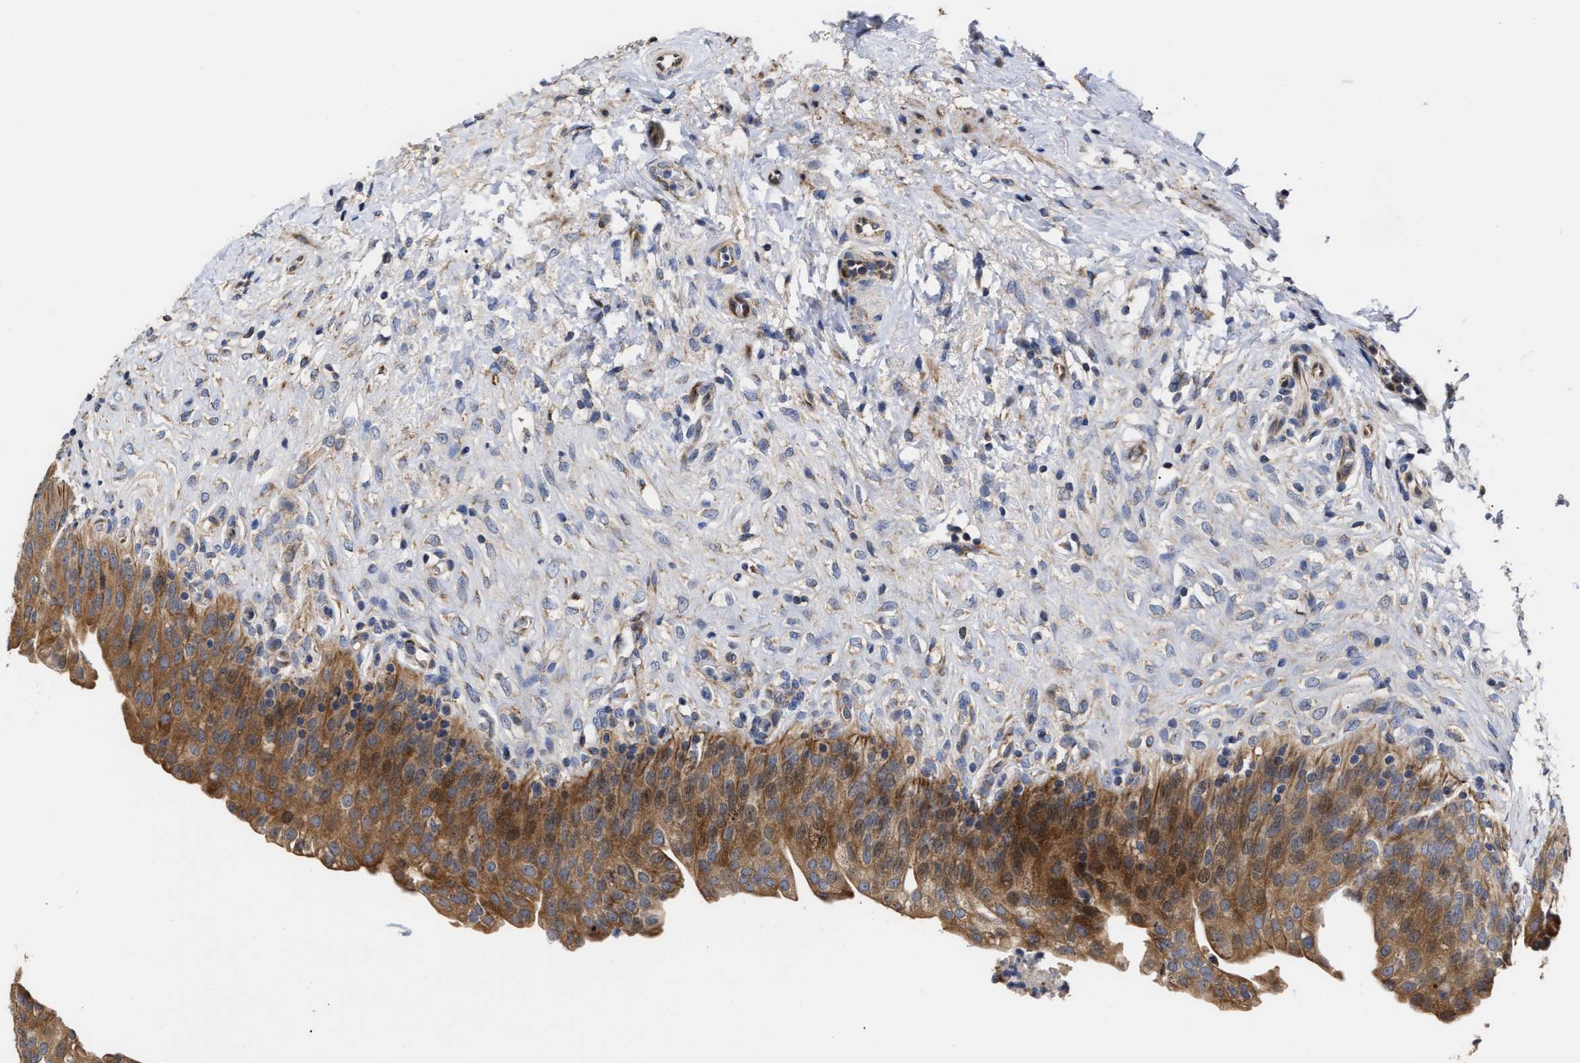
{"staining": {"intensity": "moderate", "quantity": ">75%", "location": "cytoplasmic/membranous"}, "tissue": "urinary bladder", "cell_type": "Urothelial cells", "image_type": "normal", "snomed": [{"axis": "morphology", "description": "Urothelial carcinoma, High grade"}, {"axis": "topography", "description": "Urinary bladder"}], "caption": "The micrograph shows staining of unremarkable urinary bladder, revealing moderate cytoplasmic/membranous protein expression (brown color) within urothelial cells. (DAB (3,3'-diaminobenzidine) = brown stain, brightfield microscopy at high magnification).", "gene": "MALSU1", "patient": {"sex": "male", "age": 46}}